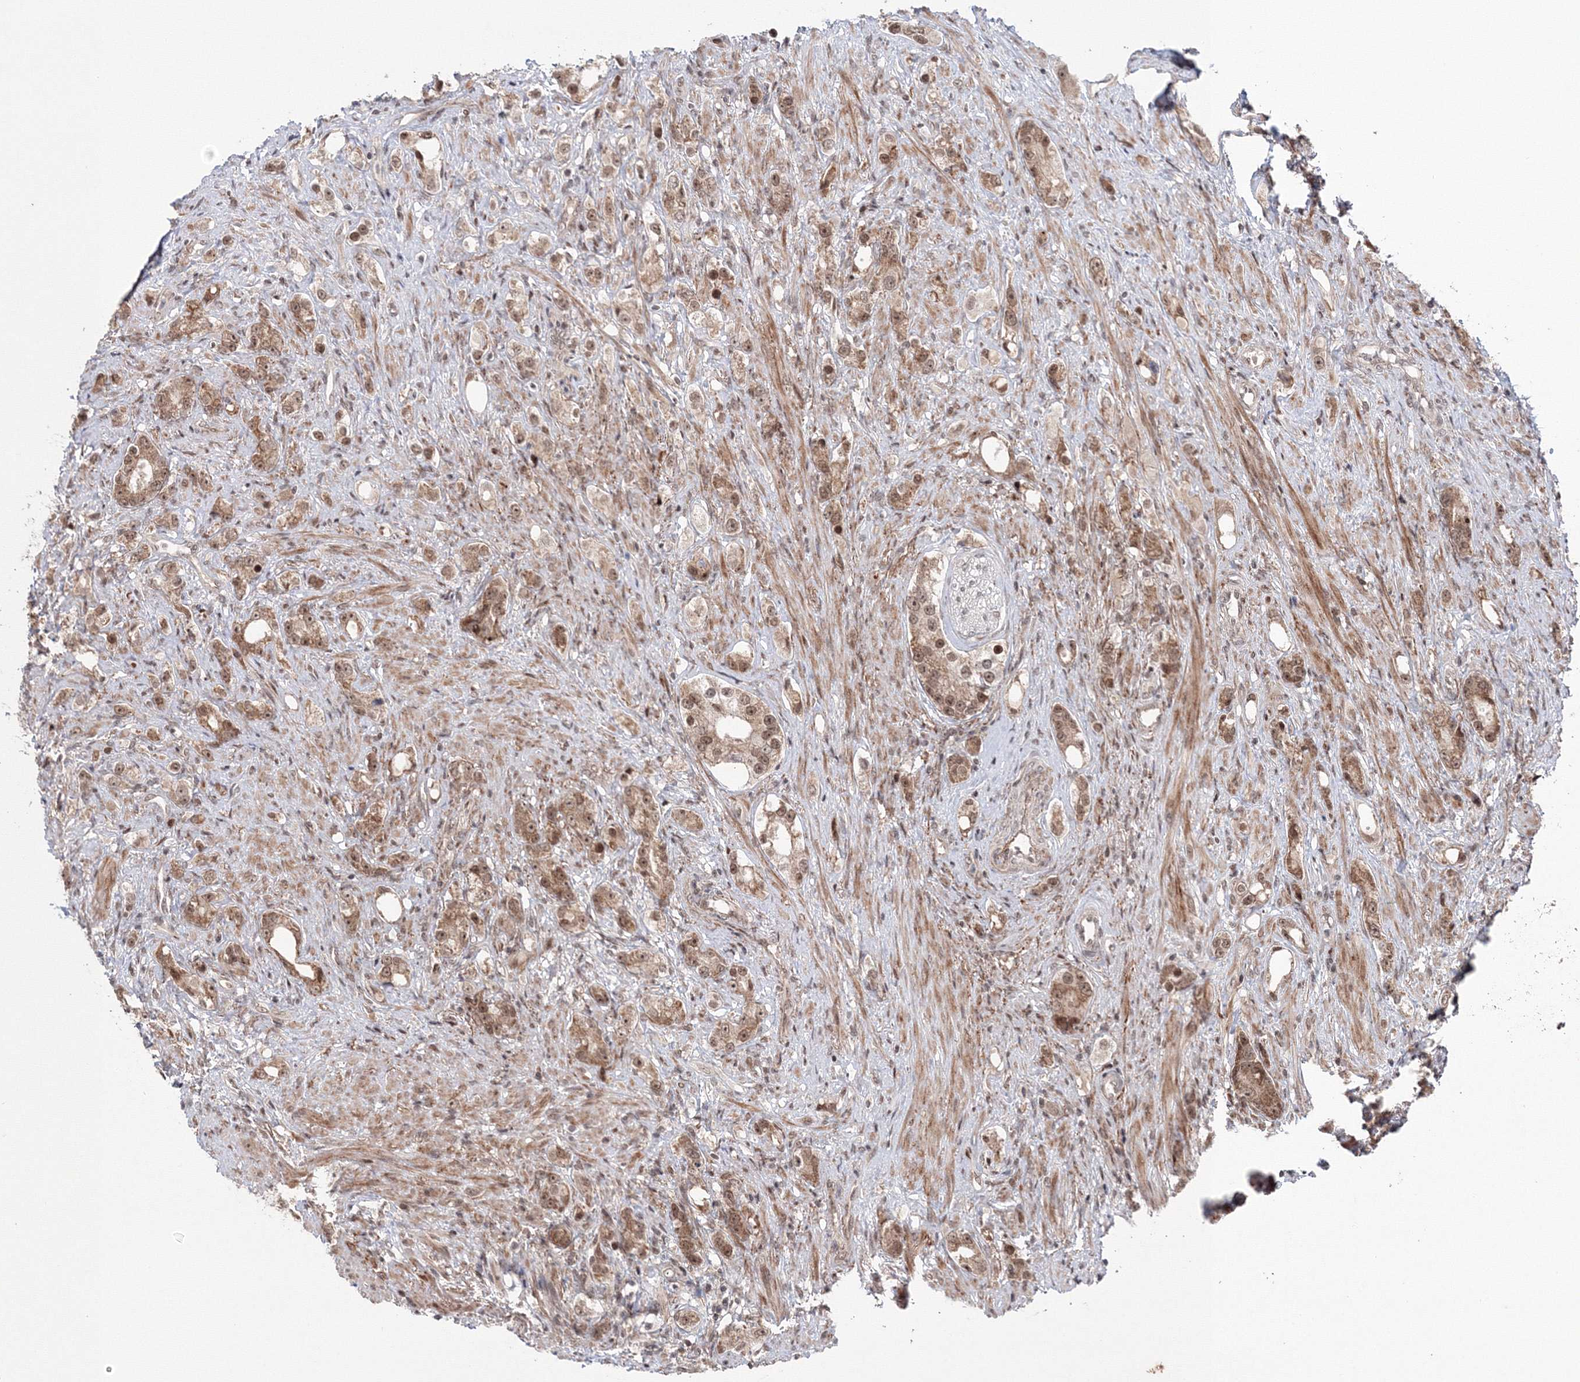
{"staining": {"intensity": "moderate", "quantity": ">75%", "location": "cytoplasmic/membranous,nuclear"}, "tissue": "prostate cancer", "cell_type": "Tumor cells", "image_type": "cancer", "snomed": [{"axis": "morphology", "description": "Adenocarcinoma, High grade"}, {"axis": "topography", "description": "Prostate"}], "caption": "Protein staining demonstrates moderate cytoplasmic/membranous and nuclear expression in approximately >75% of tumor cells in prostate cancer (adenocarcinoma (high-grade)).", "gene": "NOA1", "patient": {"sex": "male", "age": 63}}